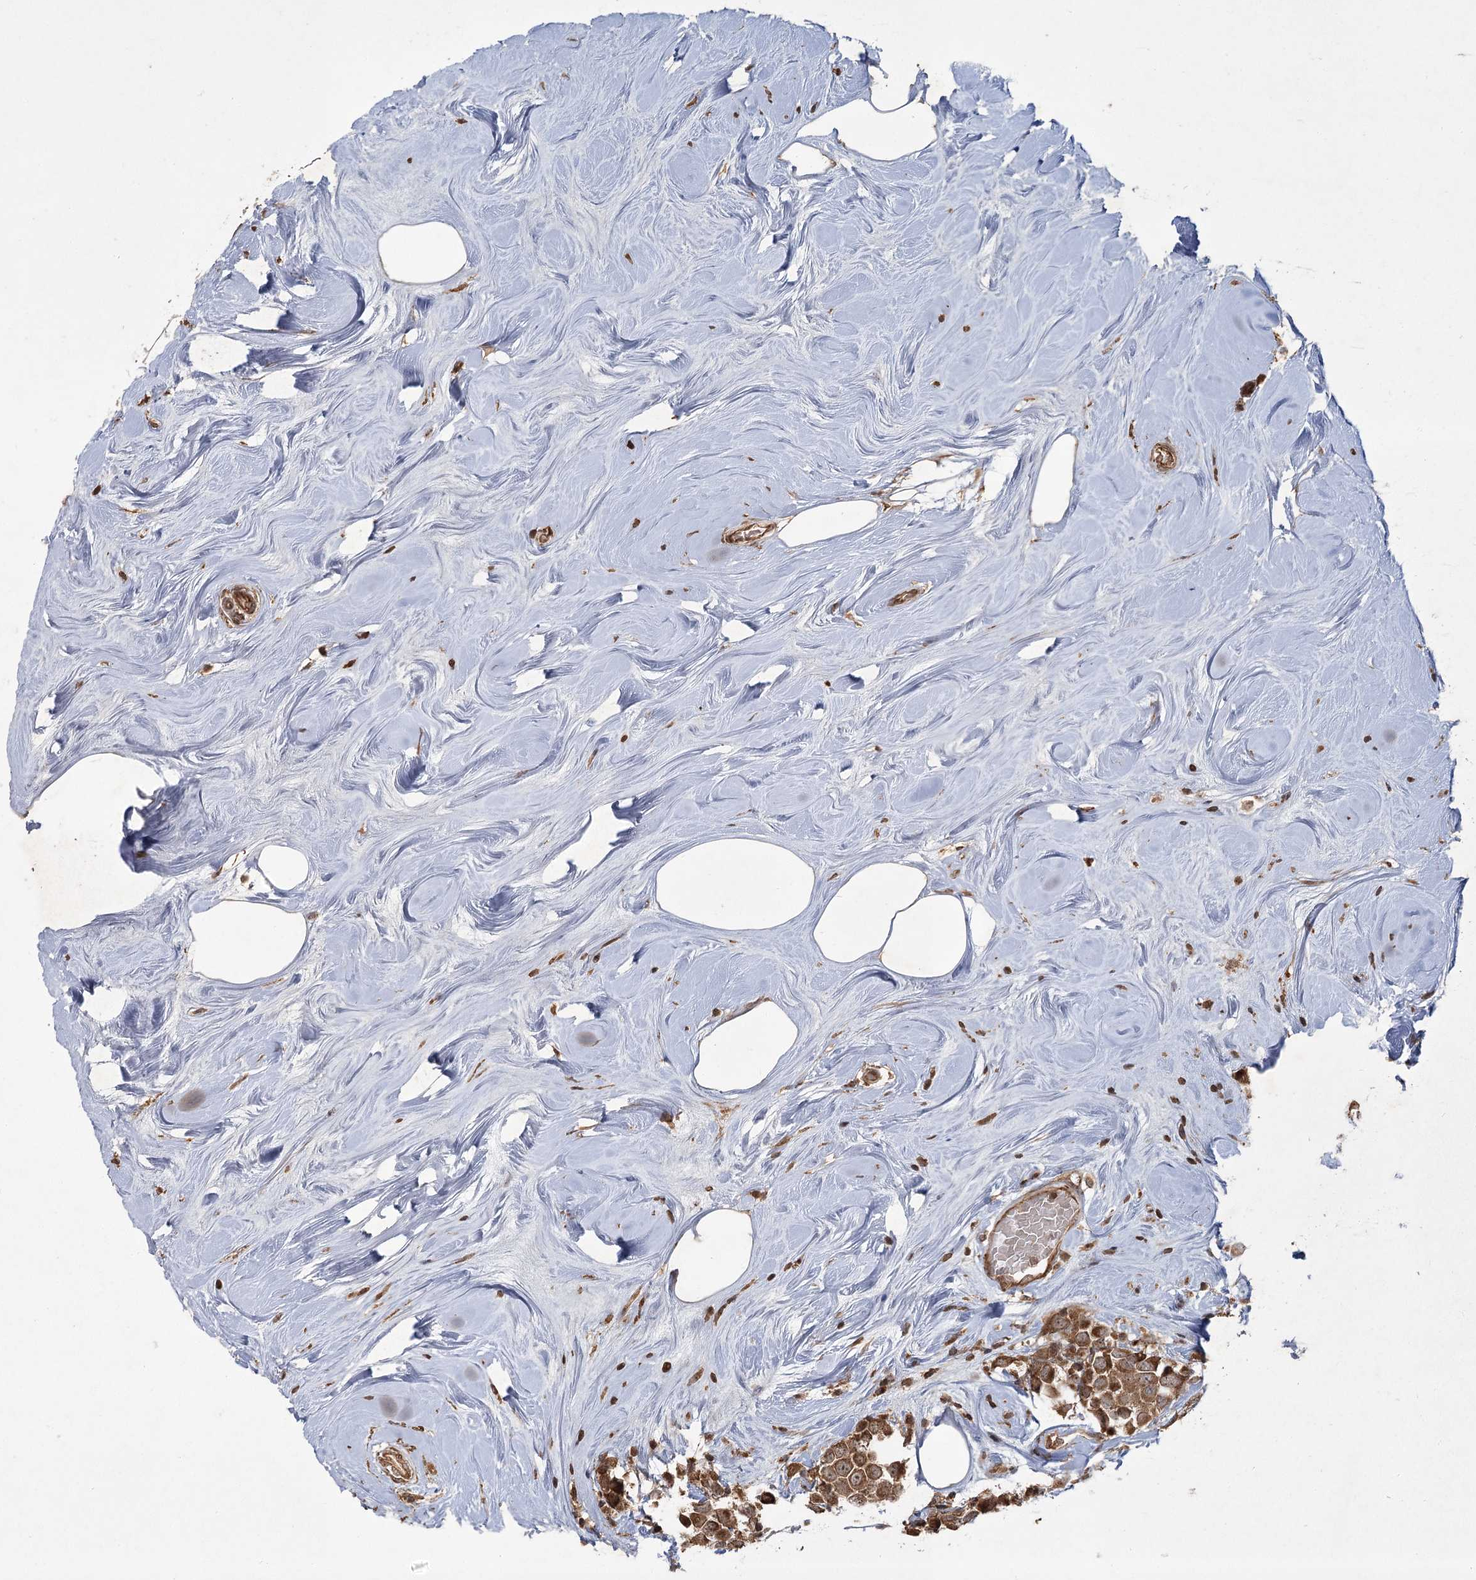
{"staining": {"intensity": "moderate", "quantity": ">75%", "location": "cytoplasmic/membranous,nuclear"}, "tissue": "breast cancer", "cell_type": "Tumor cells", "image_type": "cancer", "snomed": [{"axis": "morphology", "description": "Duct carcinoma"}, {"axis": "topography", "description": "Breast"}], "caption": "Immunohistochemical staining of human intraductal carcinoma (breast) reveals medium levels of moderate cytoplasmic/membranous and nuclear protein staining in about >75% of tumor cells.", "gene": "CPLANE1", "patient": {"sex": "female", "age": 61}}